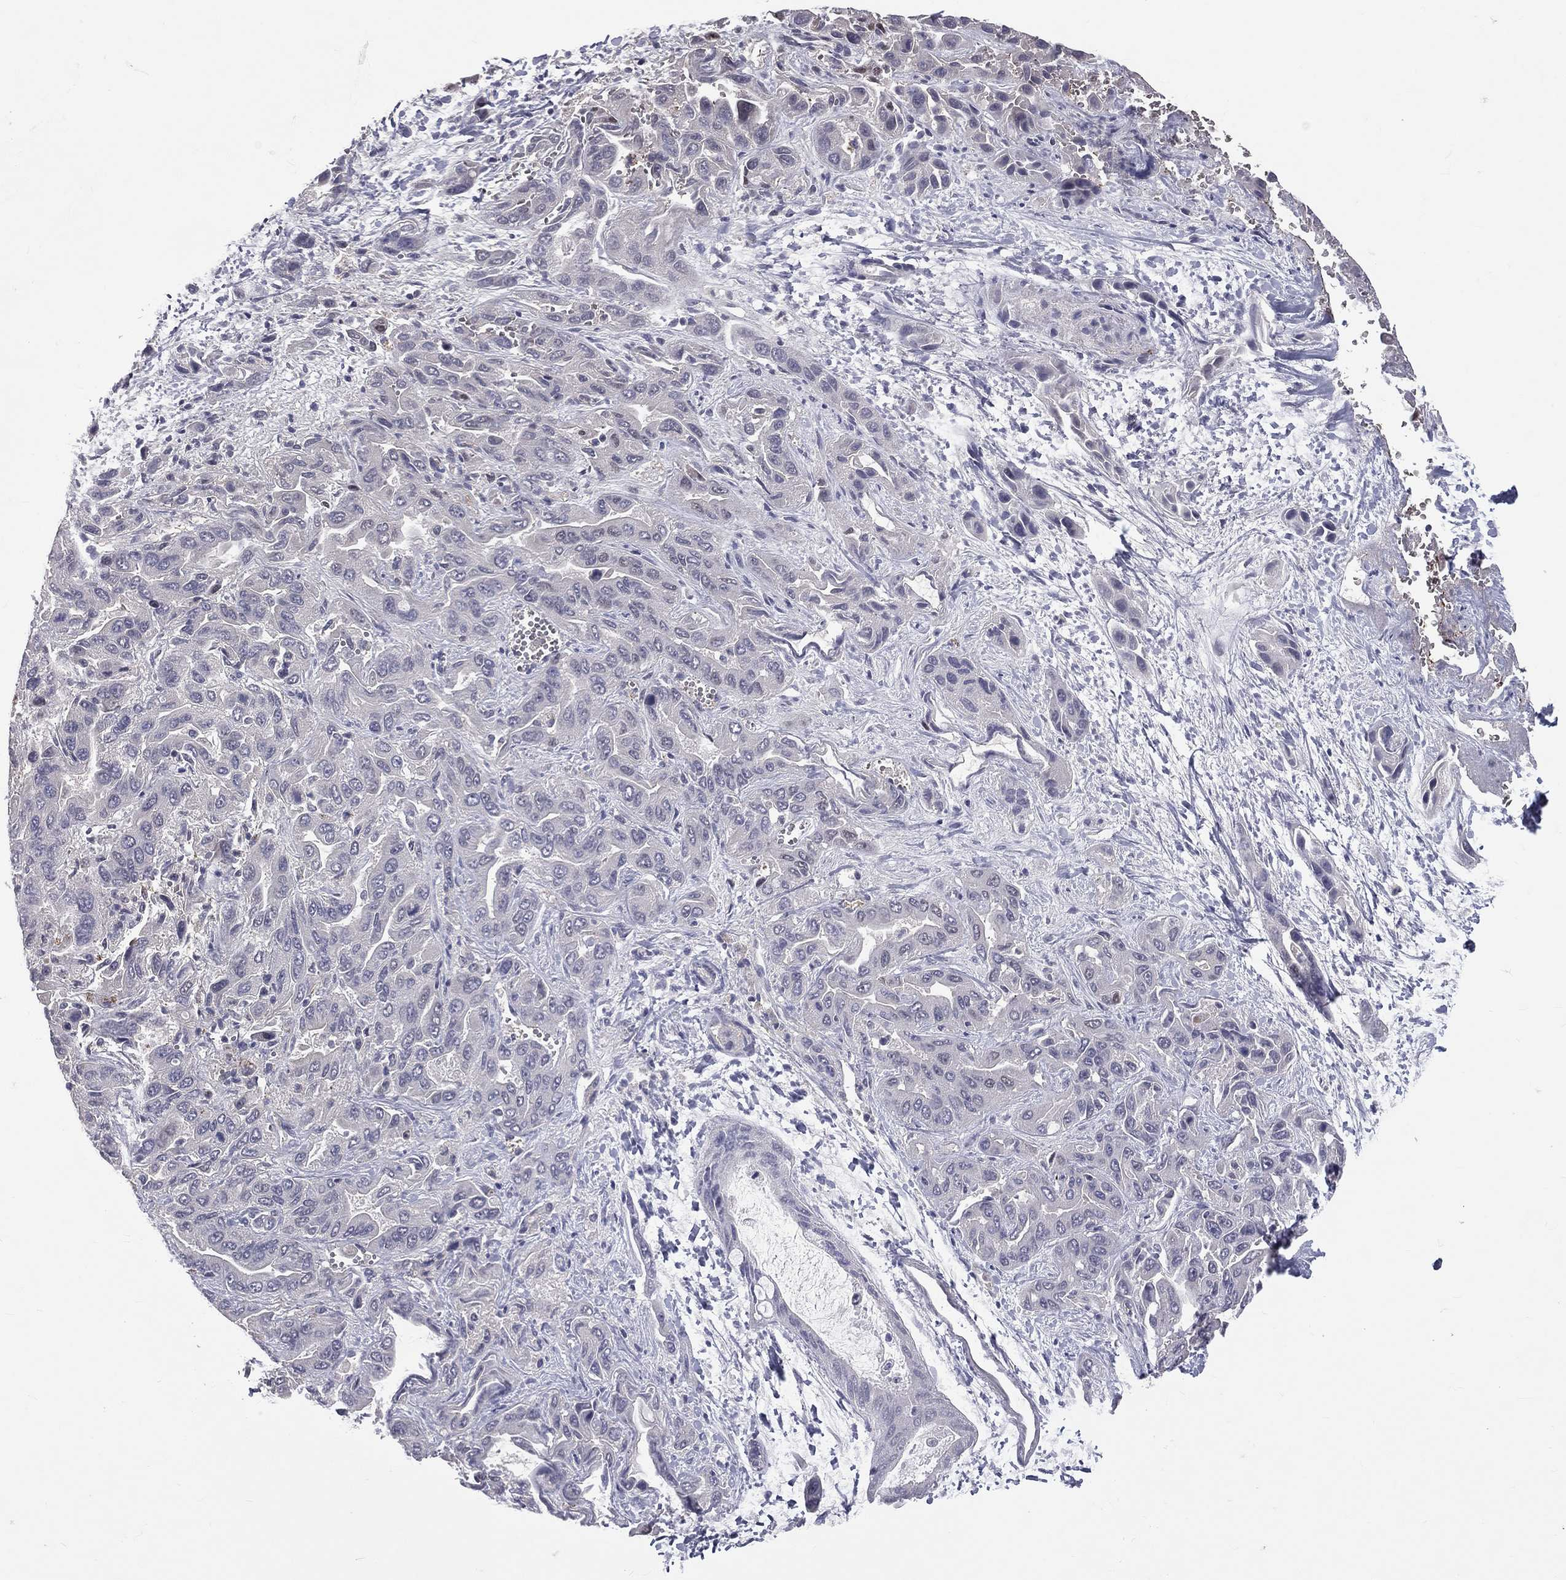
{"staining": {"intensity": "negative", "quantity": "none", "location": "none"}, "tissue": "liver cancer", "cell_type": "Tumor cells", "image_type": "cancer", "snomed": [{"axis": "morphology", "description": "Cholangiocarcinoma"}, {"axis": "topography", "description": "Liver"}], "caption": "Immunohistochemistry of human liver cancer (cholangiocarcinoma) demonstrates no expression in tumor cells. (DAB immunohistochemistry (IHC) with hematoxylin counter stain).", "gene": "DSG4", "patient": {"sex": "female", "age": 52}}